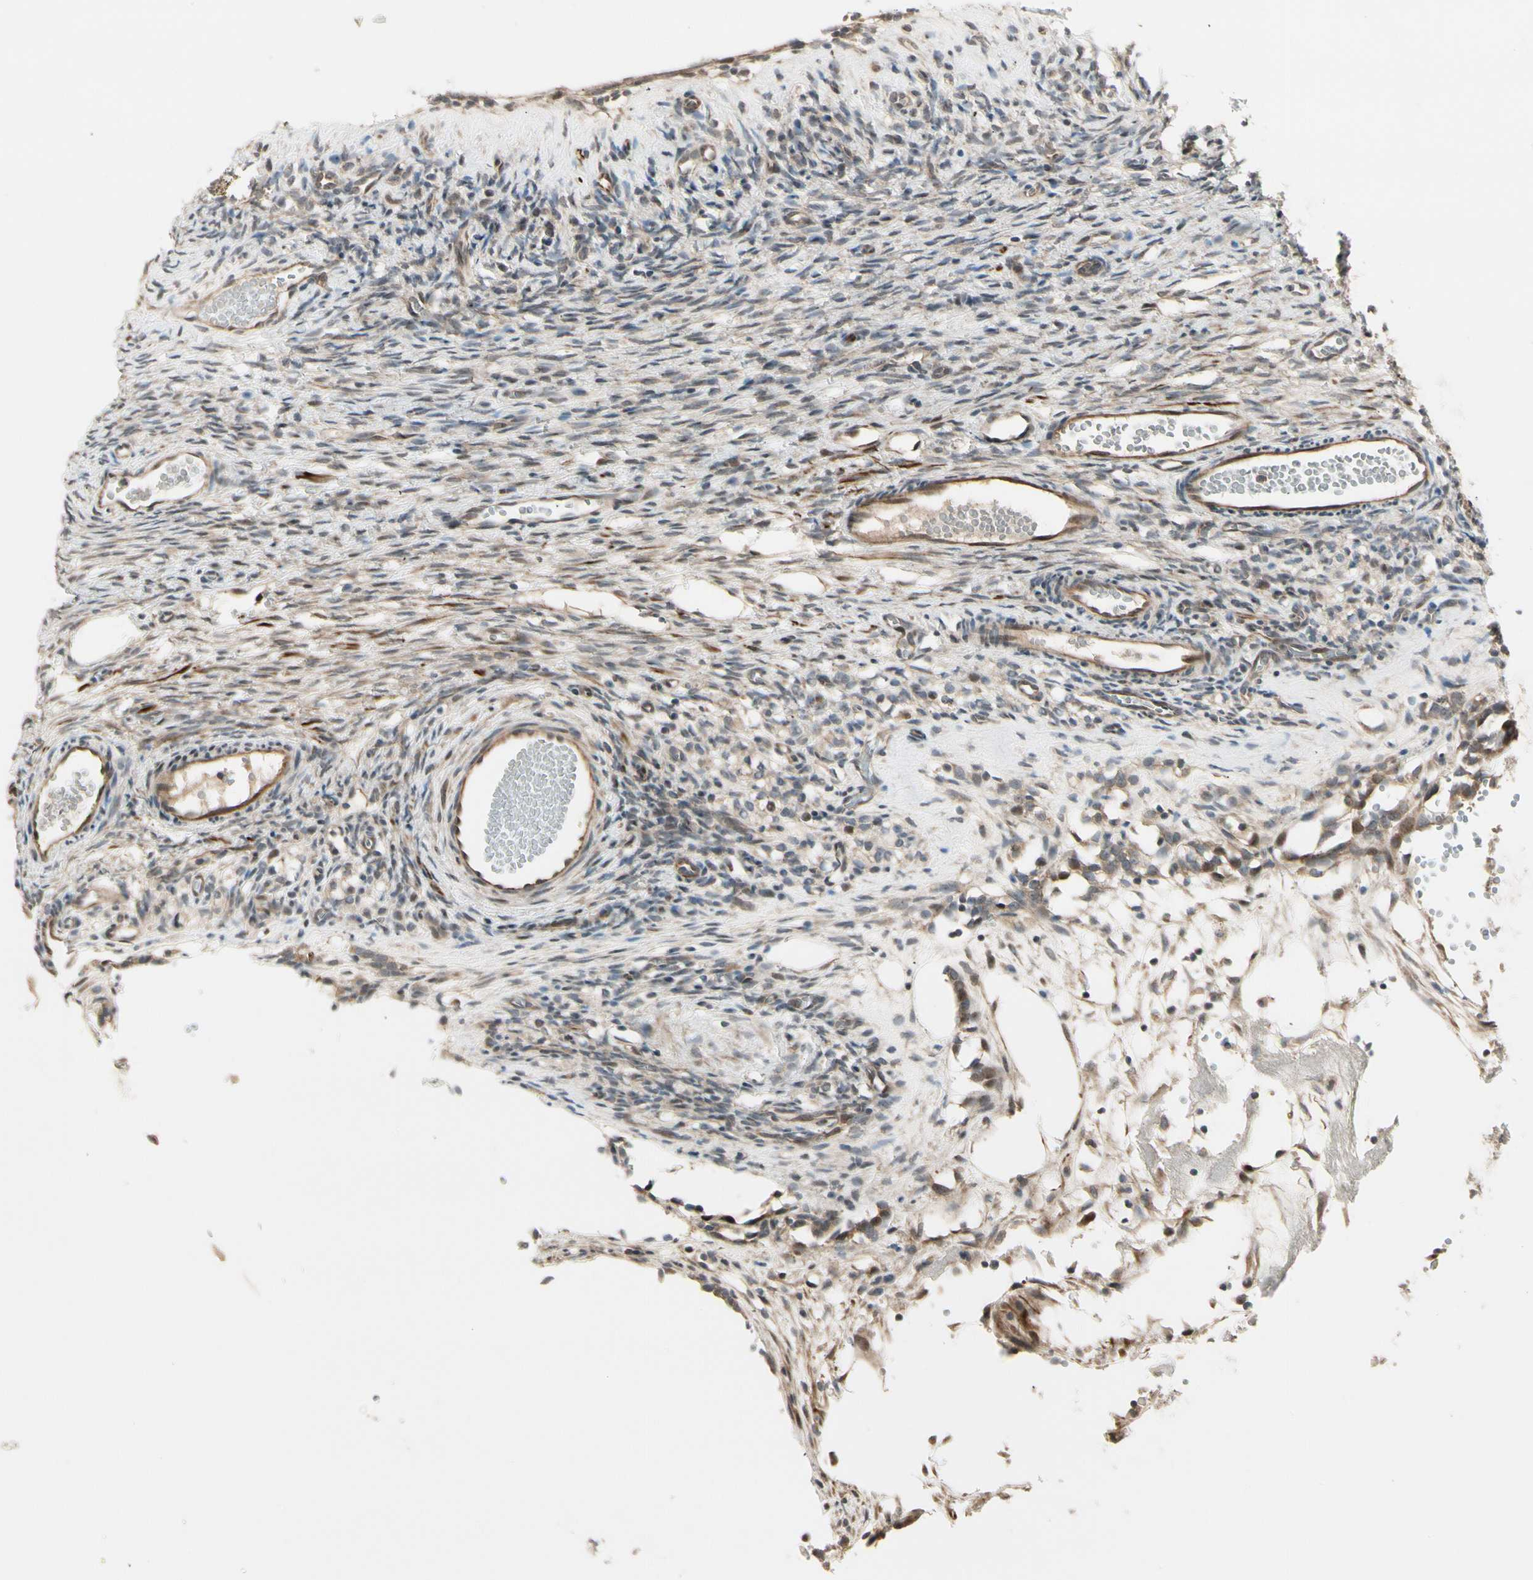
{"staining": {"intensity": "weak", "quantity": "25%-75%", "location": "cytoplasmic/membranous"}, "tissue": "ovary", "cell_type": "Ovarian stroma cells", "image_type": "normal", "snomed": [{"axis": "morphology", "description": "Normal tissue, NOS"}, {"axis": "topography", "description": "Ovary"}], "caption": "Immunohistochemical staining of normal human ovary demonstrates weak cytoplasmic/membranous protein expression in approximately 25%-75% of ovarian stroma cells. (DAB (3,3'-diaminobenzidine) IHC, brown staining for protein, blue staining for nuclei).", "gene": "SVBP", "patient": {"sex": "female", "age": 35}}